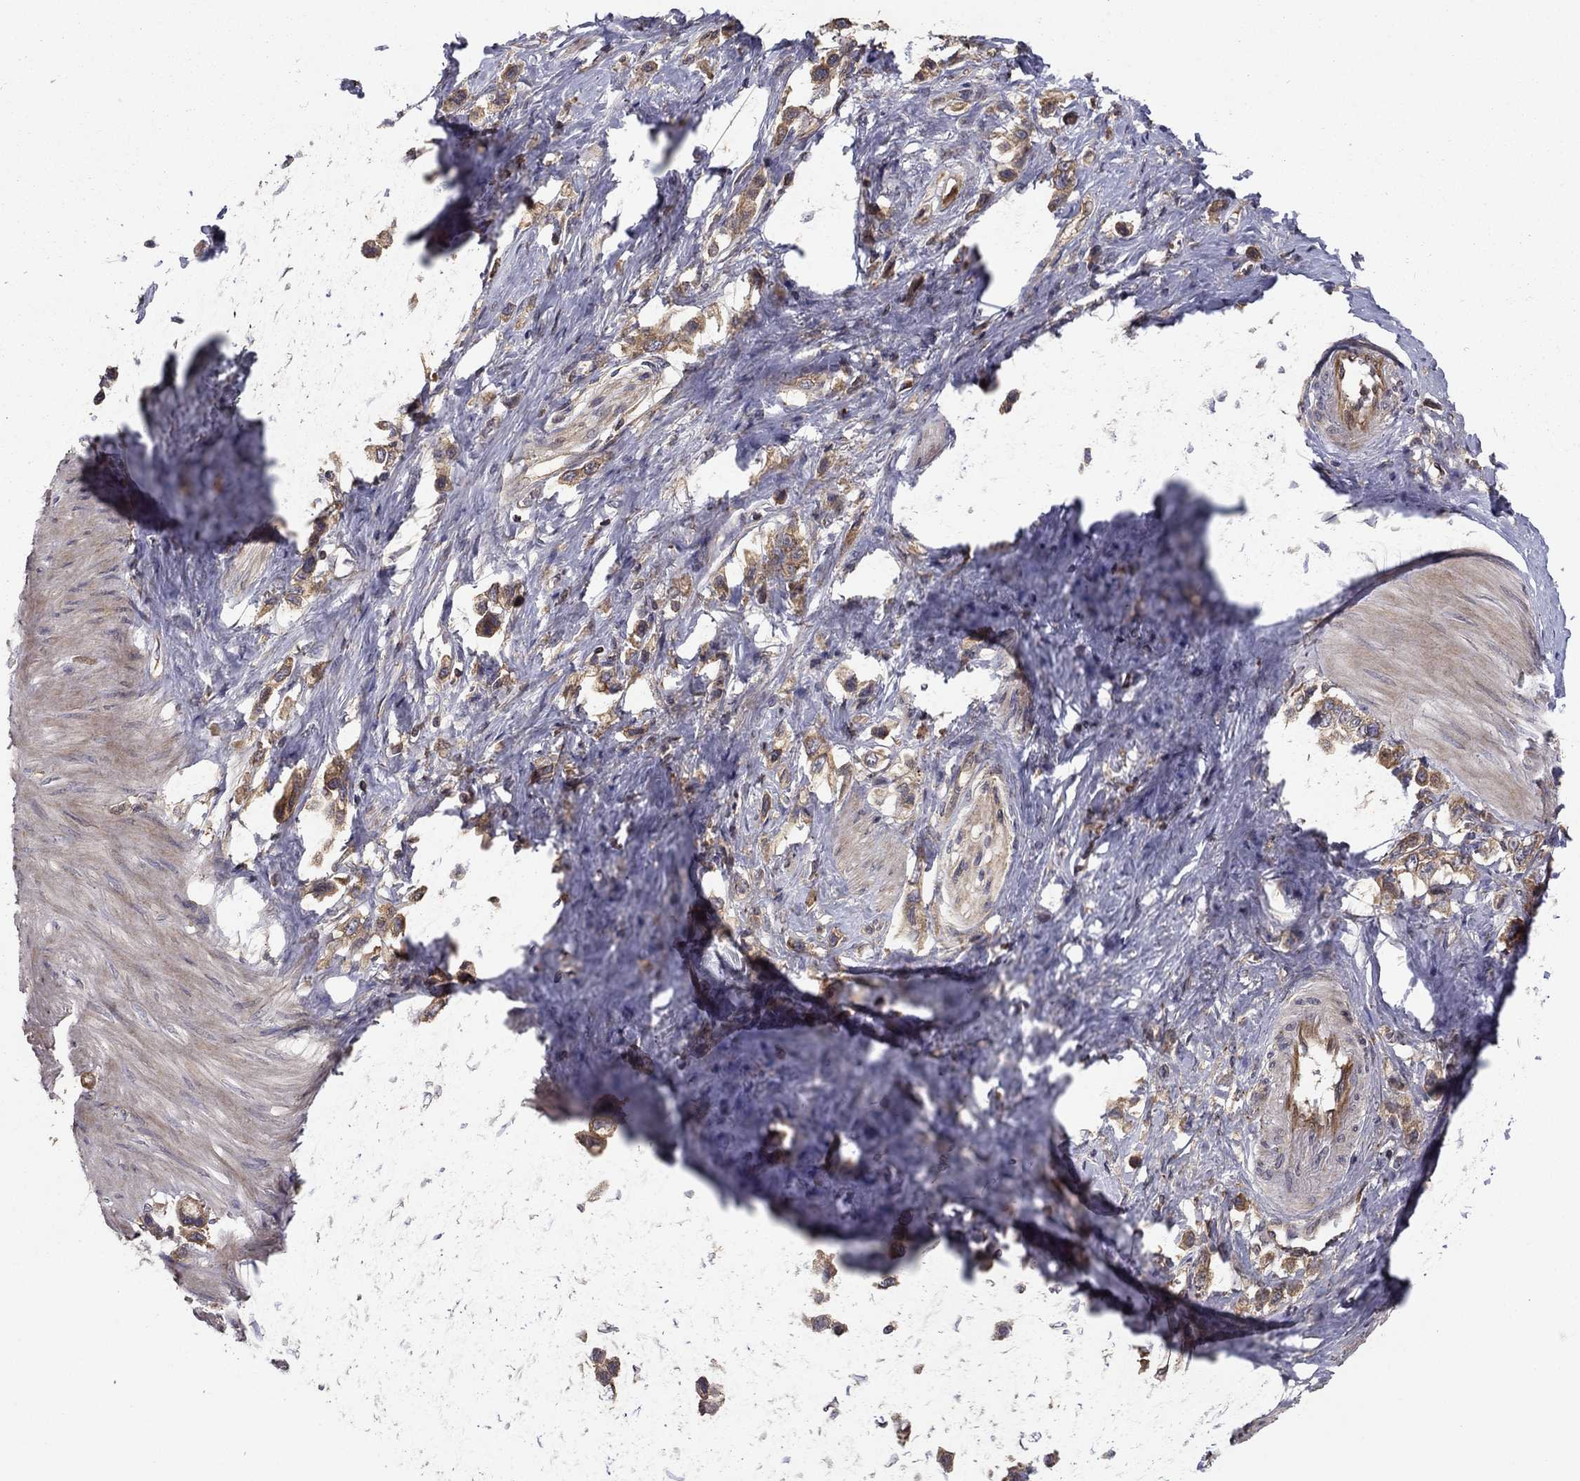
{"staining": {"intensity": "moderate", "quantity": "<25%", "location": "cytoplasmic/membranous"}, "tissue": "stomach cancer", "cell_type": "Tumor cells", "image_type": "cancer", "snomed": [{"axis": "morphology", "description": "Normal tissue, NOS"}, {"axis": "morphology", "description": "Adenocarcinoma, NOS"}, {"axis": "morphology", "description": "Adenocarcinoma, High grade"}, {"axis": "topography", "description": "Stomach, upper"}, {"axis": "topography", "description": "Stomach"}], "caption": "An image of human stomach adenocarcinoma stained for a protein demonstrates moderate cytoplasmic/membranous brown staining in tumor cells.", "gene": "BABAM2", "patient": {"sex": "female", "age": 65}}